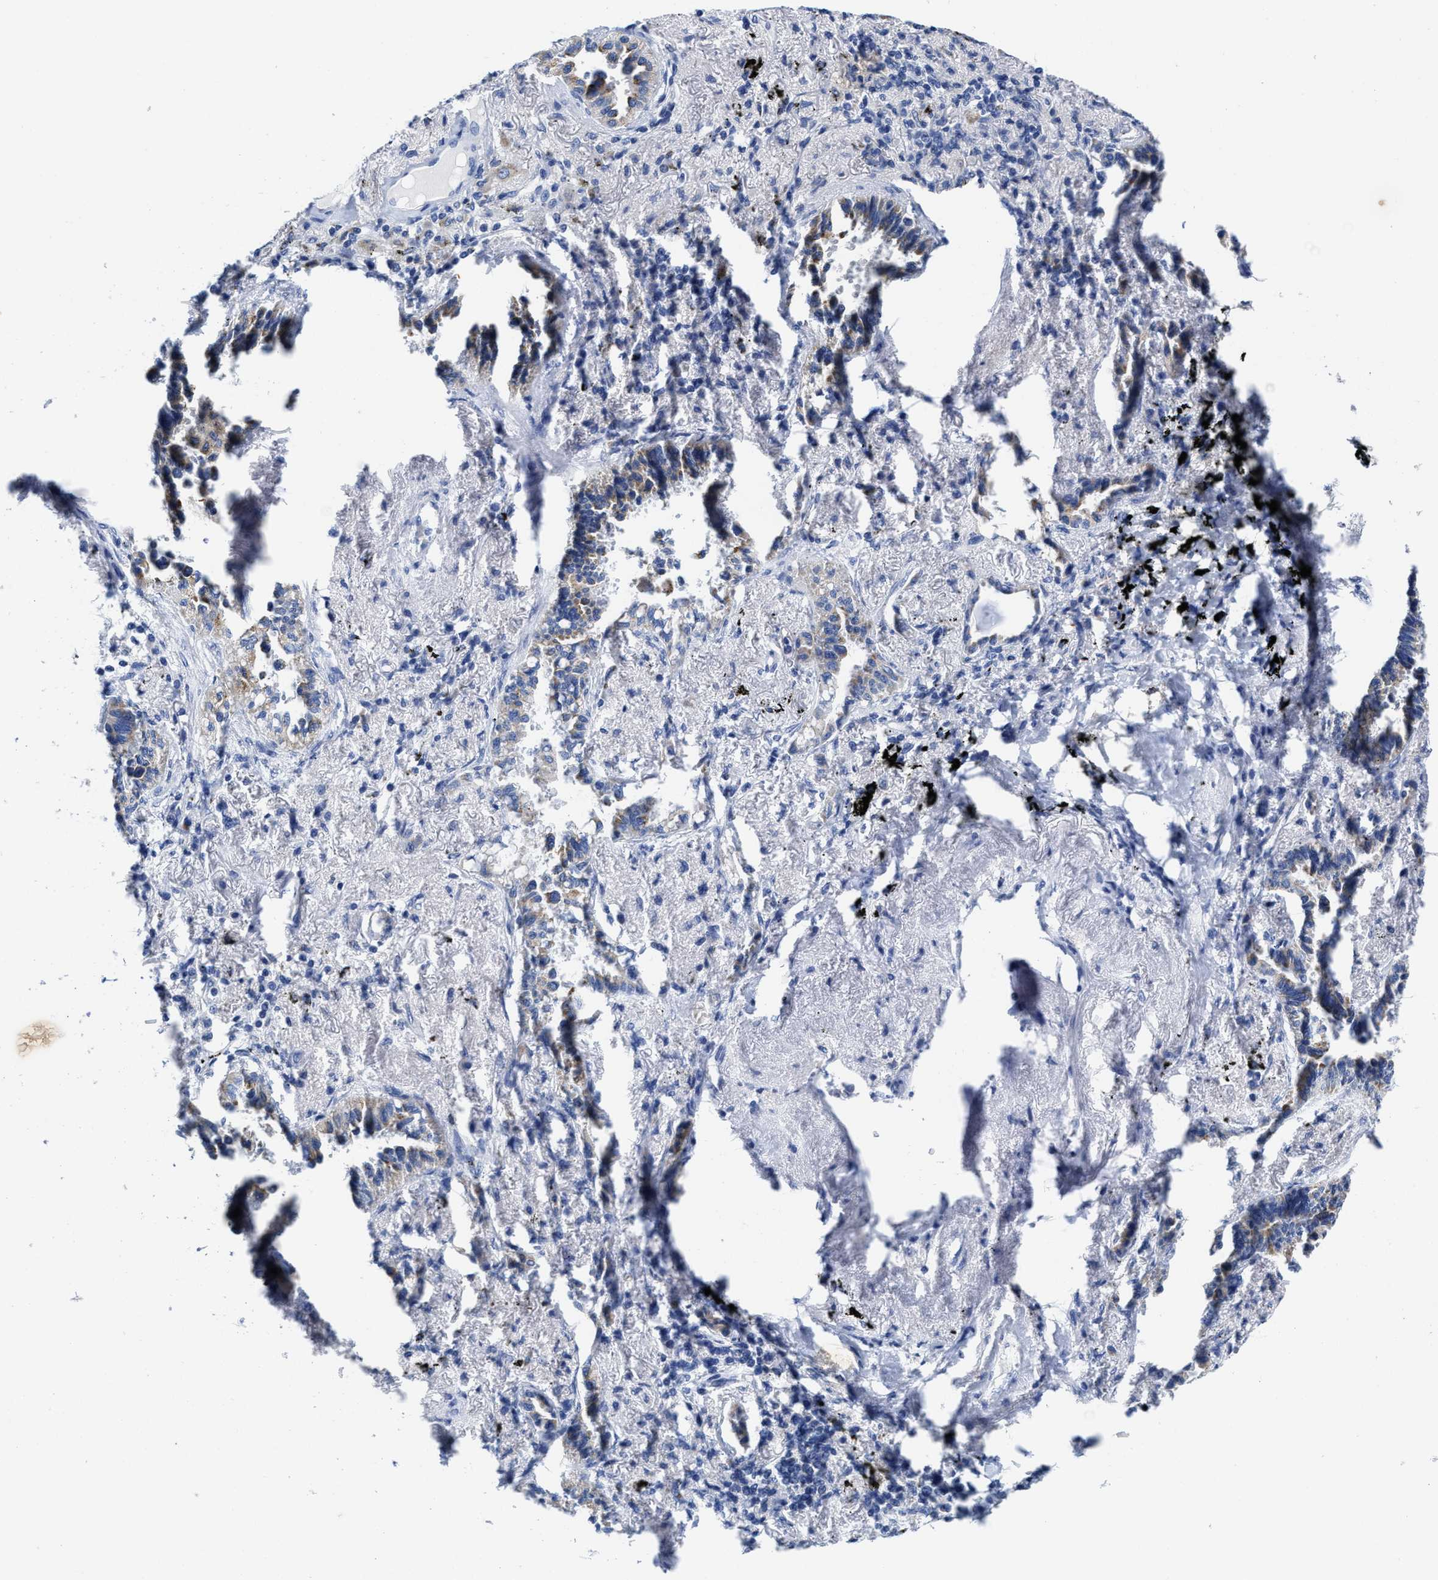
{"staining": {"intensity": "negative", "quantity": "none", "location": "none"}, "tissue": "lung cancer", "cell_type": "Tumor cells", "image_type": "cancer", "snomed": [{"axis": "morphology", "description": "Adenocarcinoma, NOS"}, {"axis": "topography", "description": "Lung"}], "caption": "Immunohistochemistry of human lung adenocarcinoma shows no positivity in tumor cells.", "gene": "TBRG4", "patient": {"sex": "male", "age": 59}}